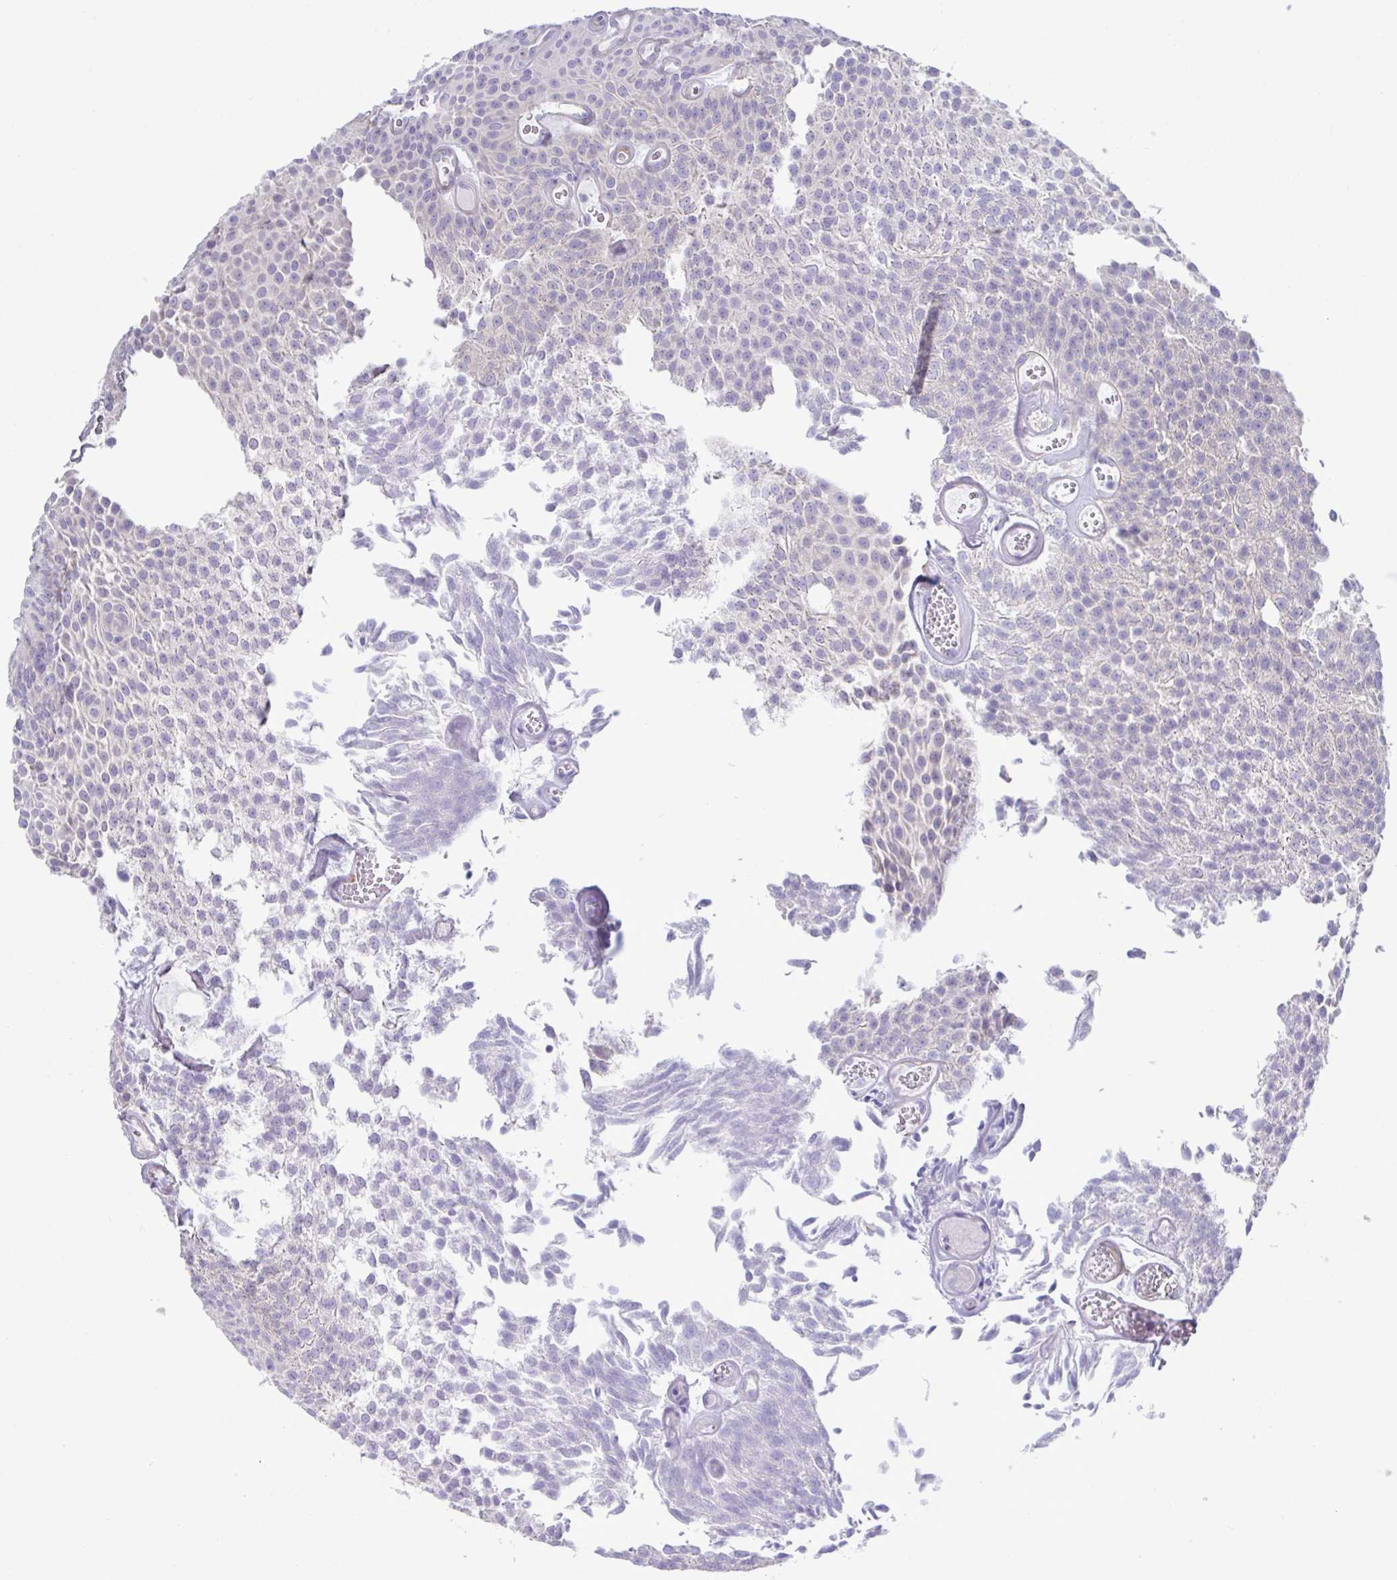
{"staining": {"intensity": "negative", "quantity": "none", "location": "none"}, "tissue": "urothelial cancer", "cell_type": "Tumor cells", "image_type": "cancer", "snomed": [{"axis": "morphology", "description": "Urothelial carcinoma, Low grade"}, {"axis": "topography", "description": "Urinary bladder"}], "caption": "Immunohistochemical staining of low-grade urothelial carcinoma shows no significant staining in tumor cells.", "gene": "MED11", "patient": {"sex": "male", "age": 82}}